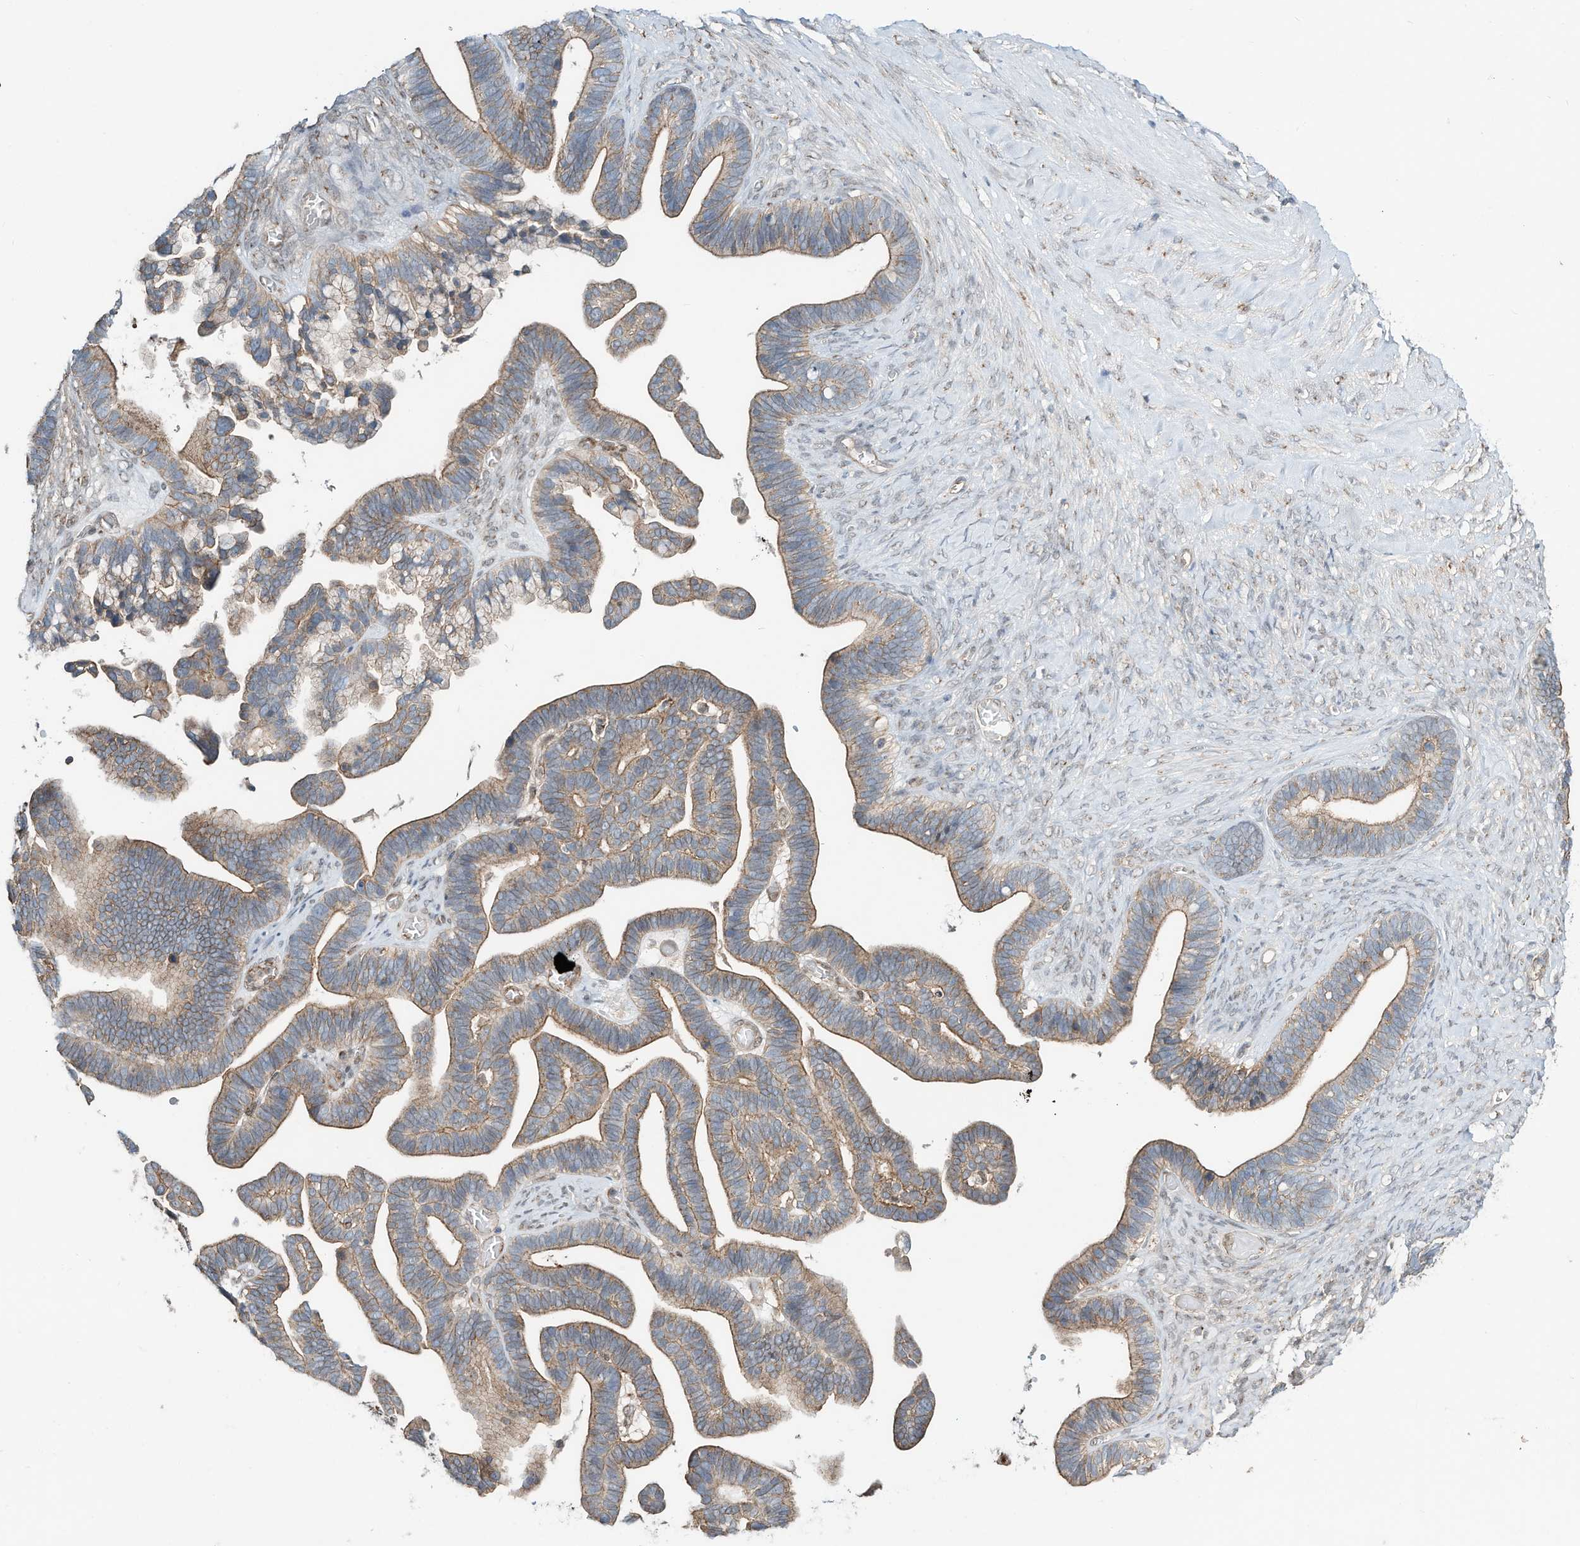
{"staining": {"intensity": "moderate", "quantity": ">75%", "location": "cytoplasmic/membranous"}, "tissue": "ovarian cancer", "cell_type": "Tumor cells", "image_type": "cancer", "snomed": [{"axis": "morphology", "description": "Cystadenocarcinoma, serous, NOS"}, {"axis": "topography", "description": "Ovary"}], "caption": "Immunohistochemical staining of serous cystadenocarcinoma (ovarian) exhibits moderate cytoplasmic/membranous protein expression in about >75% of tumor cells.", "gene": "CUX1", "patient": {"sex": "female", "age": 56}}